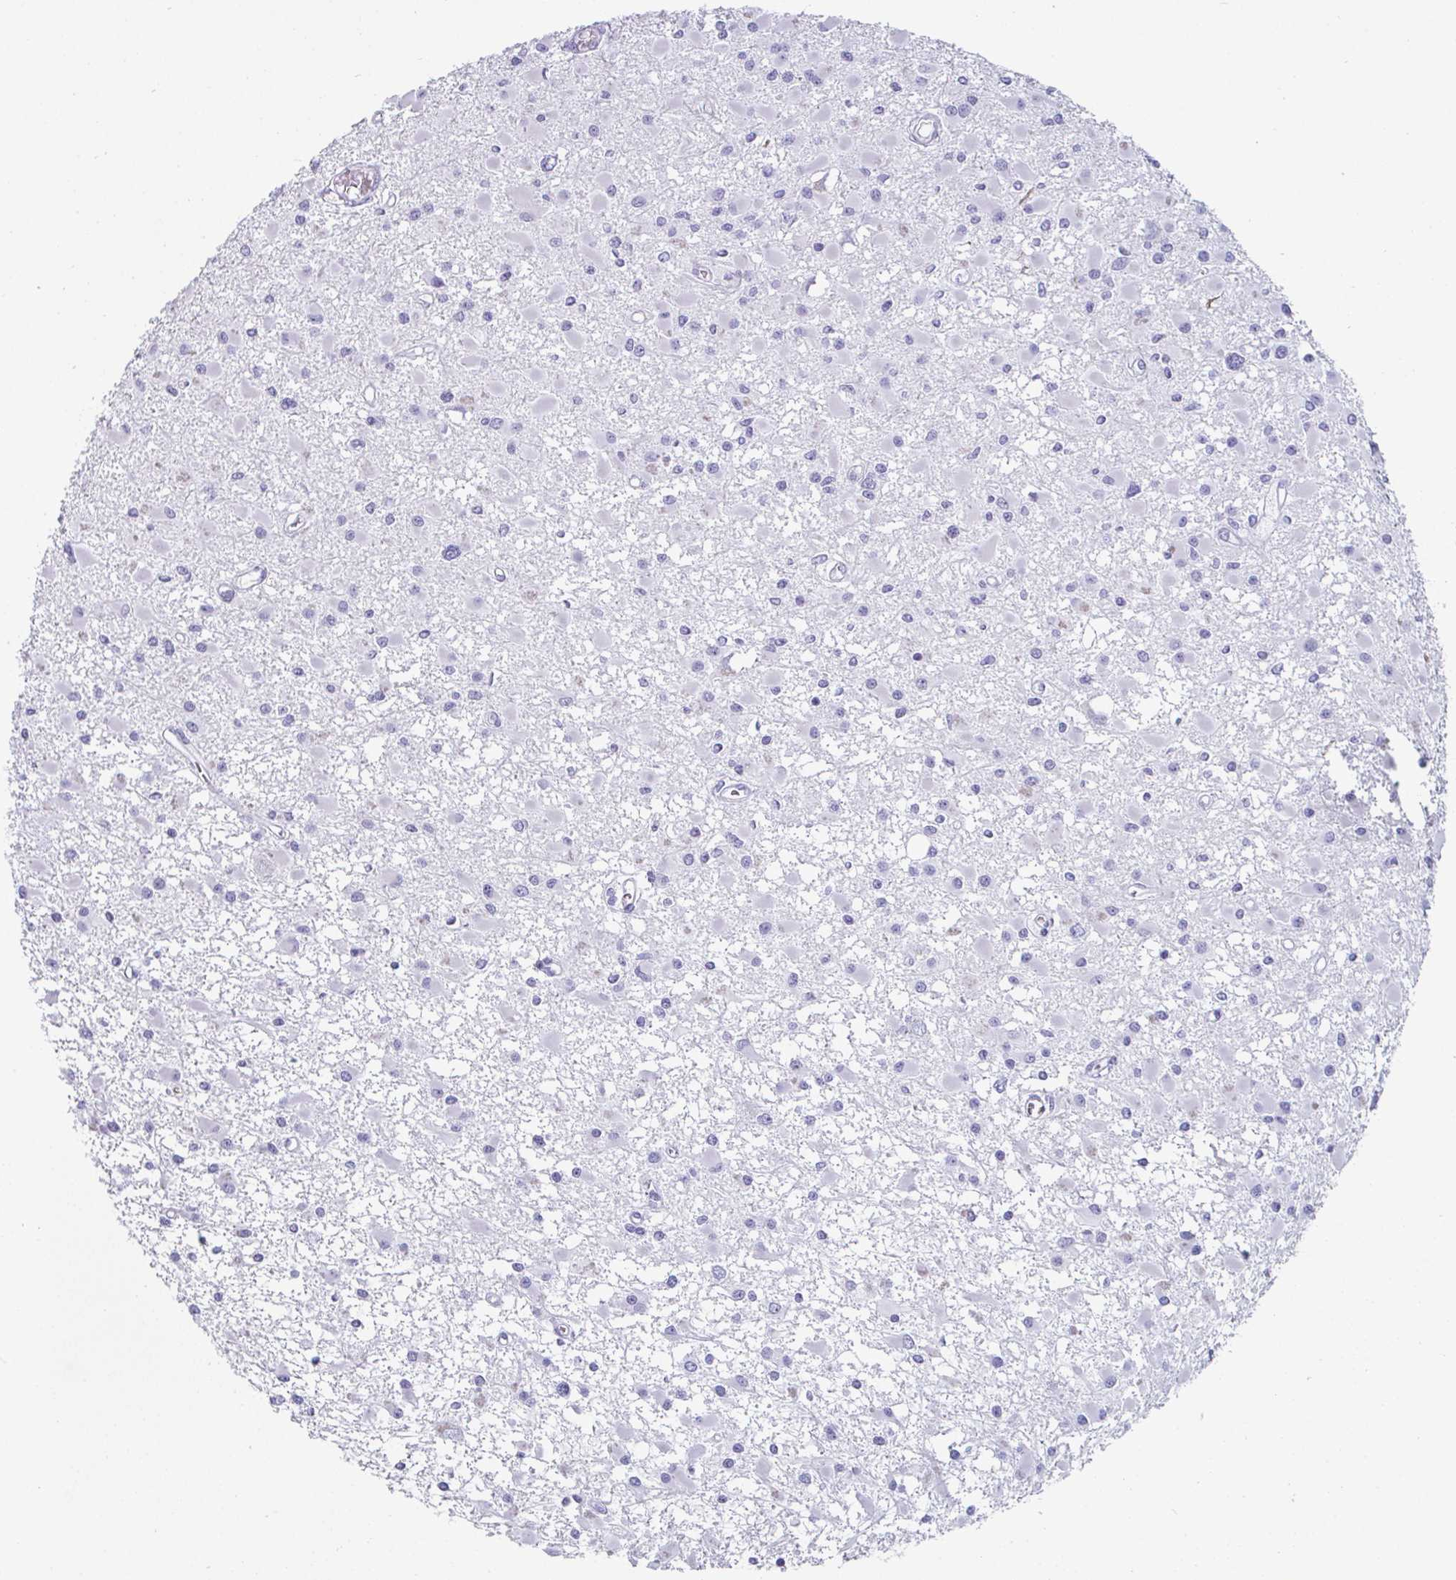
{"staining": {"intensity": "negative", "quantity": "none", "location": "none"}, "tissue": "glioma", "cell_type": "Tumor cells", "image_type": "cancer", "snomed": [{"axis": "morphology", "description": "Glioma, malignant, High grade"}, {"axis": "topography", "description": "Brain"}], "caption": "This image is of high-grade glioma (malignant) stained with immunohistochemistry (IHC) to label a protein in brown with the nuclei are counter-stained blue. There is no positivity in tumor cells.", "gene": "CREG2", "patient": {"sex": "male", "age": 54}}